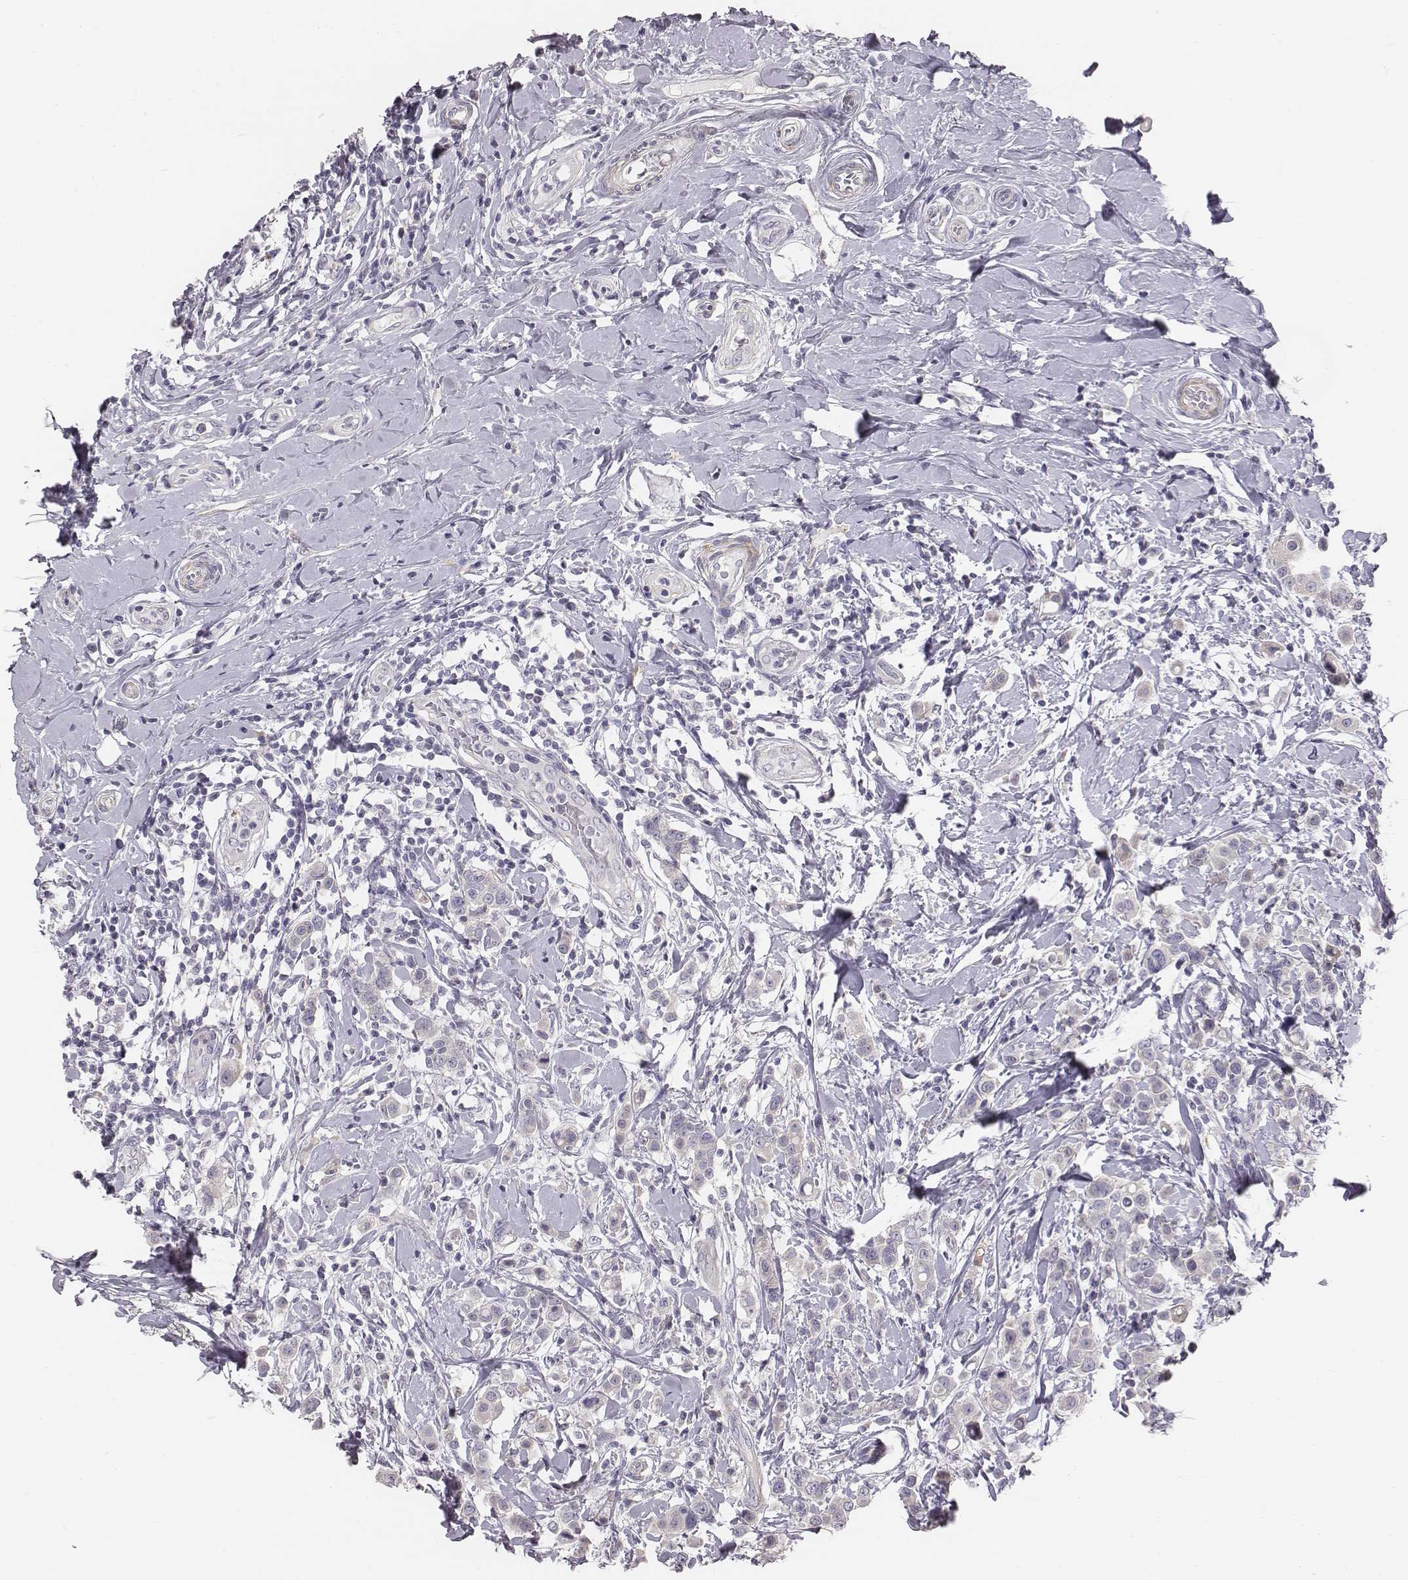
{"staining": {"intensity": "negative", "quantity": "none", "location": "none"}, "tissue": "breast cancer", "cell_type": "Tumor cells", "image_type": "cancer", "snomed": [{"axis": "morphology", "description": "Duct carcinoma"}, {"axis": "topography", "description": "Breast"}], "caption": "DAB immunohistochemical staining of breast invasive ductal carcinoma shows no significant positivity in tumor cells.", "gene": "PRKCZ", "patient": {"sex": "female", "age": 27}}